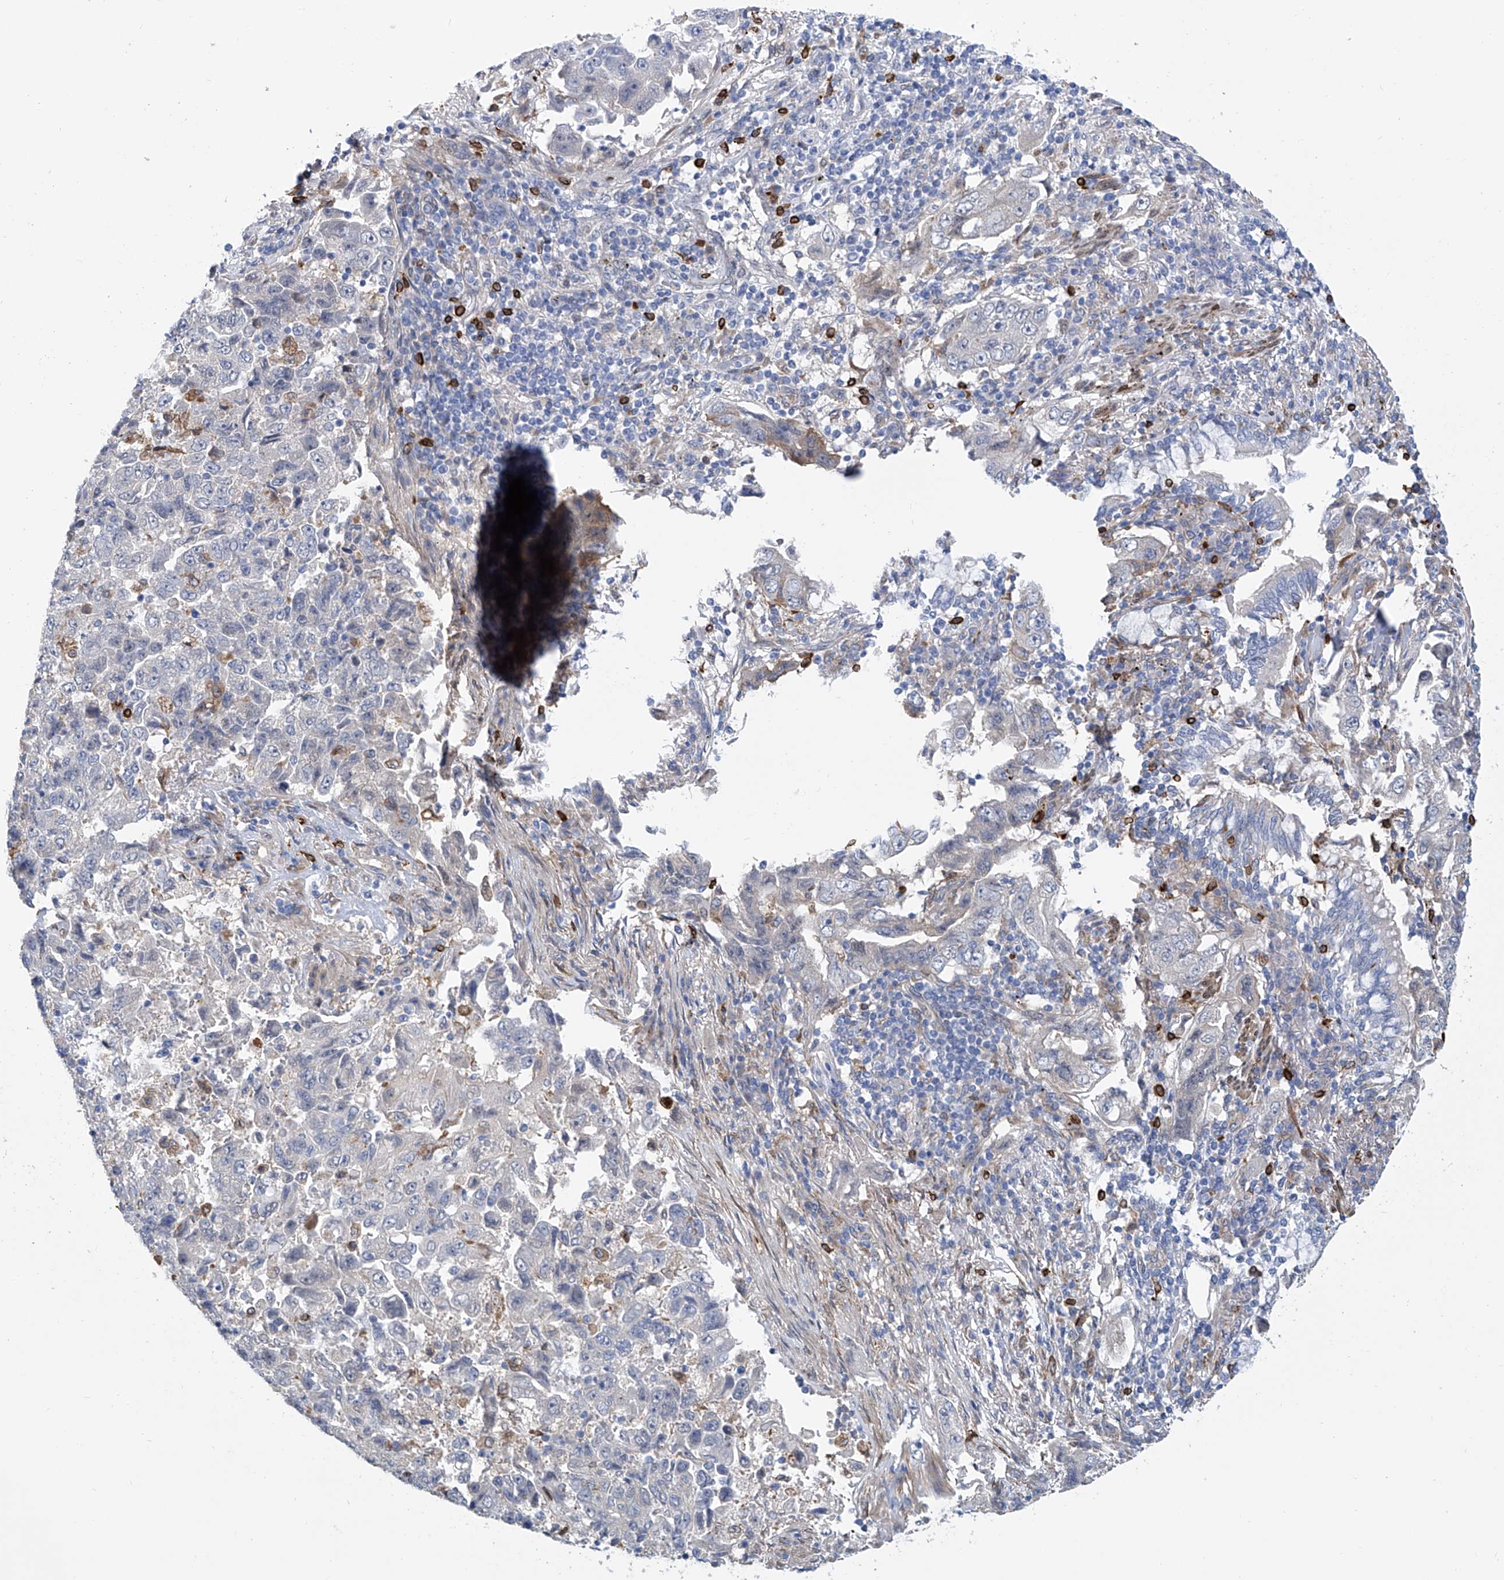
{"staining": {"intensity": "negative", "quantity": "none", "location": "none"}, "tissue": "lung cancer", "cell_type": "Tumor cells", "image_type": "cancer", "snomed": [{"axis": "morphology", "description": "Adenocarcinoma, NOS"}, {"axis": "topography", "description": "Lung"}], "caption": "The micrograph demonstrates no staining of tumor cells in adenocarcinoma (lung).", "gene": "TNN", "patient": {"sex": "female", "age": 51}}